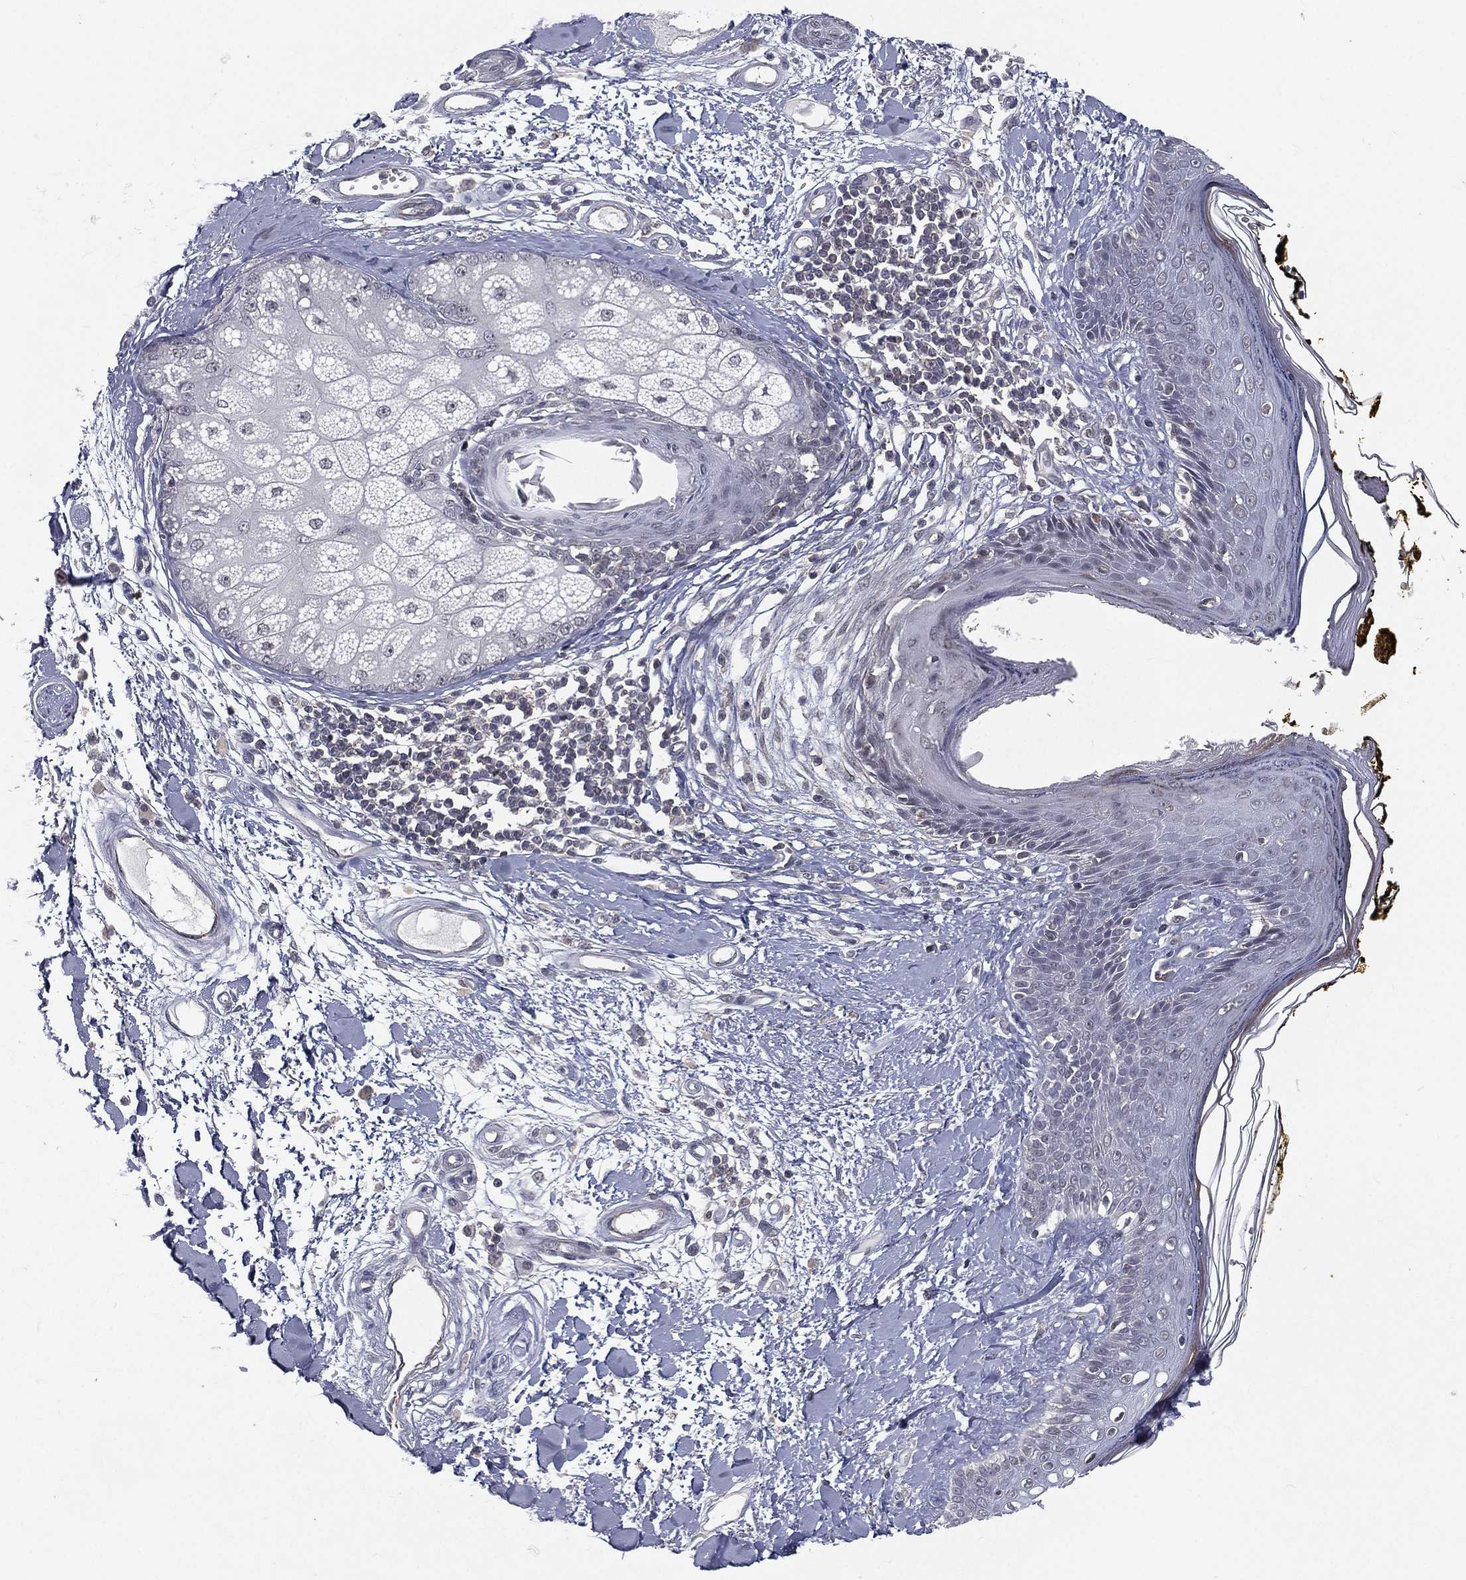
{"staining": {"intensity": "negative", "quantity": "none", "location": "none"}, "tissue": "skin", "cell_type": "Fibroblasts", "image_type": "normal", "snomed": [{"axis": "morphology", "description": "Normal tissue, NOS"}, {"axis": "topography", "description": "Skin"}], "caption": "Immunohistochemistry micrograph of benign skin stained for a protein (brown), which demonstrates no staining in fibroblasts.", "gene": "MORC2", "patient": {"sex": "male", "age": 76}}